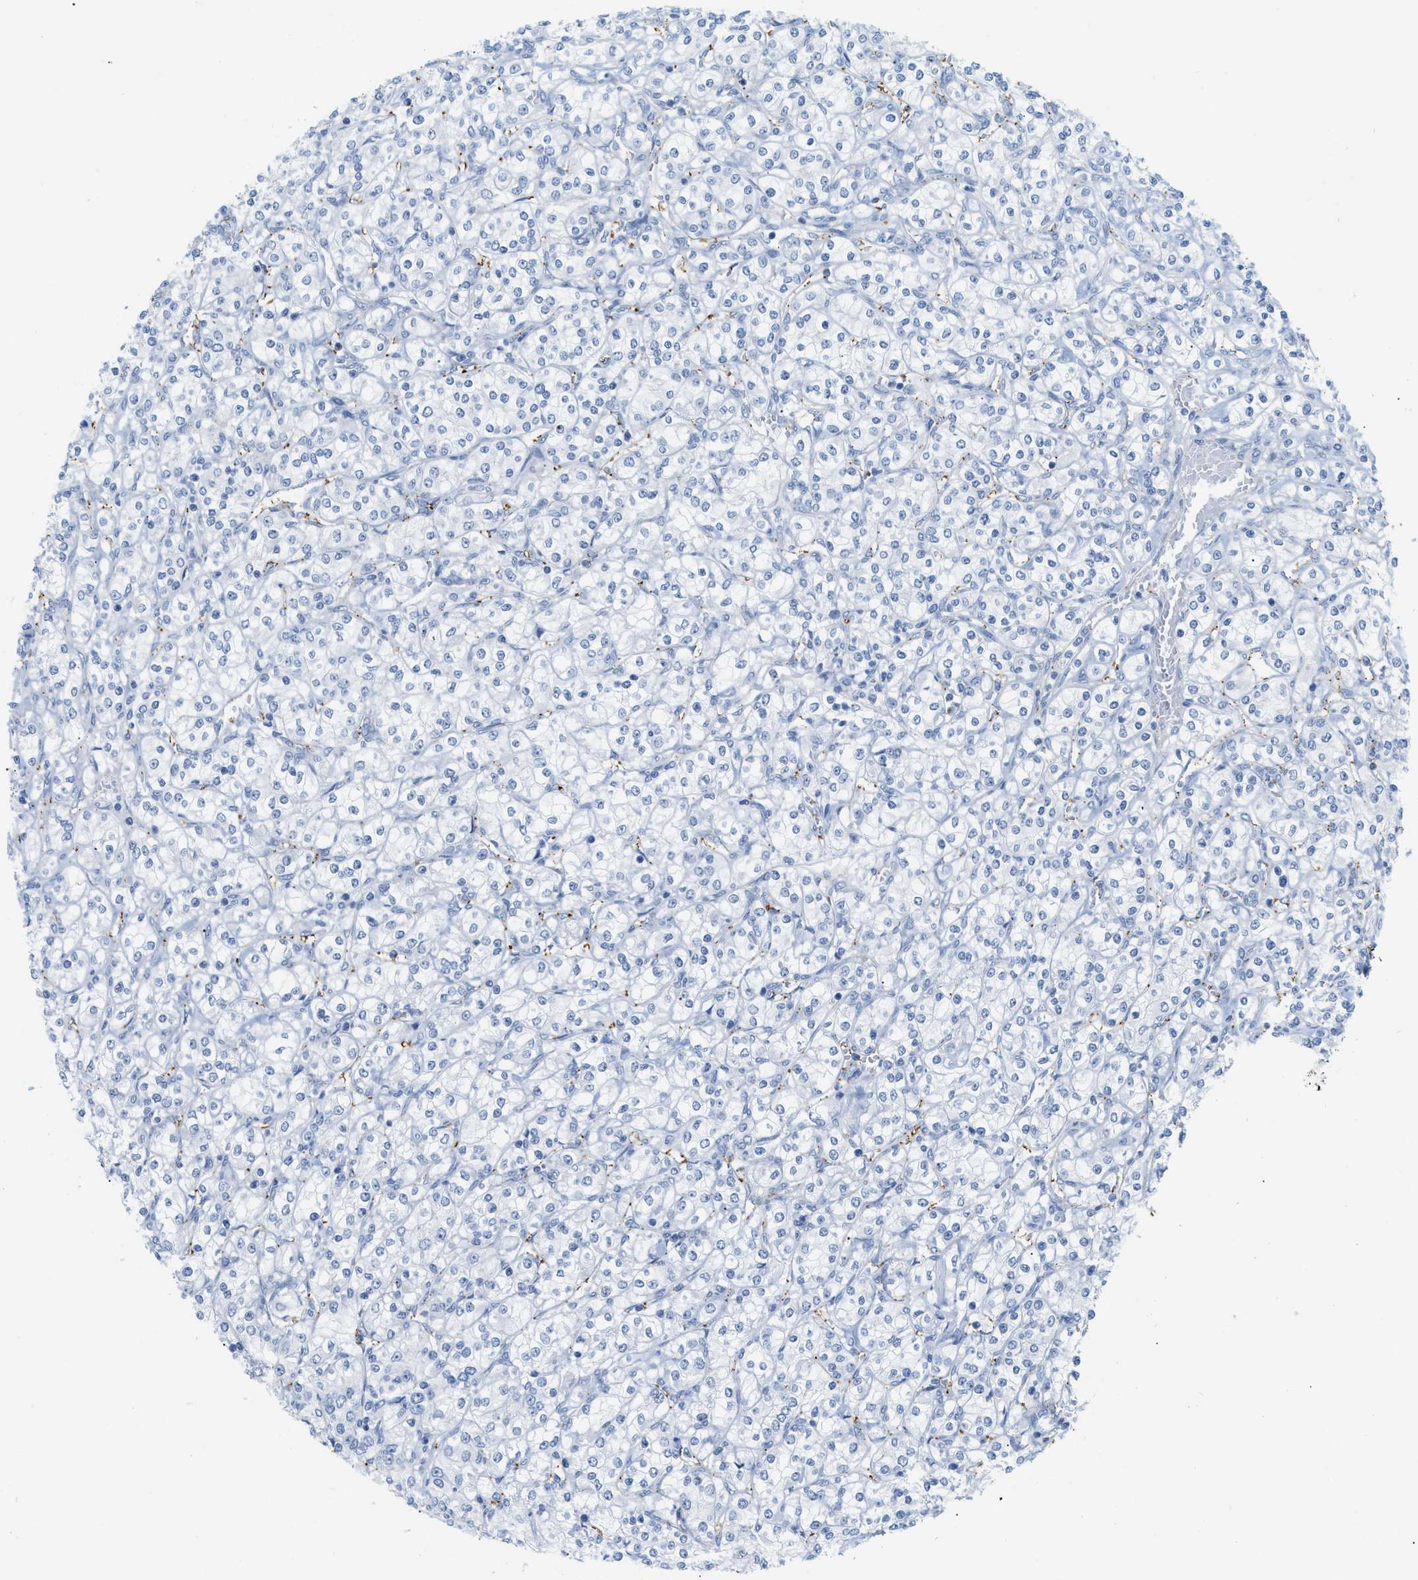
{"staining": {"intensity": "negative", "quantity": "none", "location": "none"}, "tissue": "renal cancer", "cell_type": "Tumor cells", "image_type": "cancer", "snomed": [{"axis": "morphology", "description": "Adenocarcinoma, NOS"}, {"axis": "topography", "description": "Kidney"}], "caption": "Immunohistochemistry (IHC) micrograph of human renal adenocarcinoma stained for a protein (brown), which reveals no positivity in tumor cells.", "gene": "HLTF", "patient": {"sex": "male", "age": 77}}